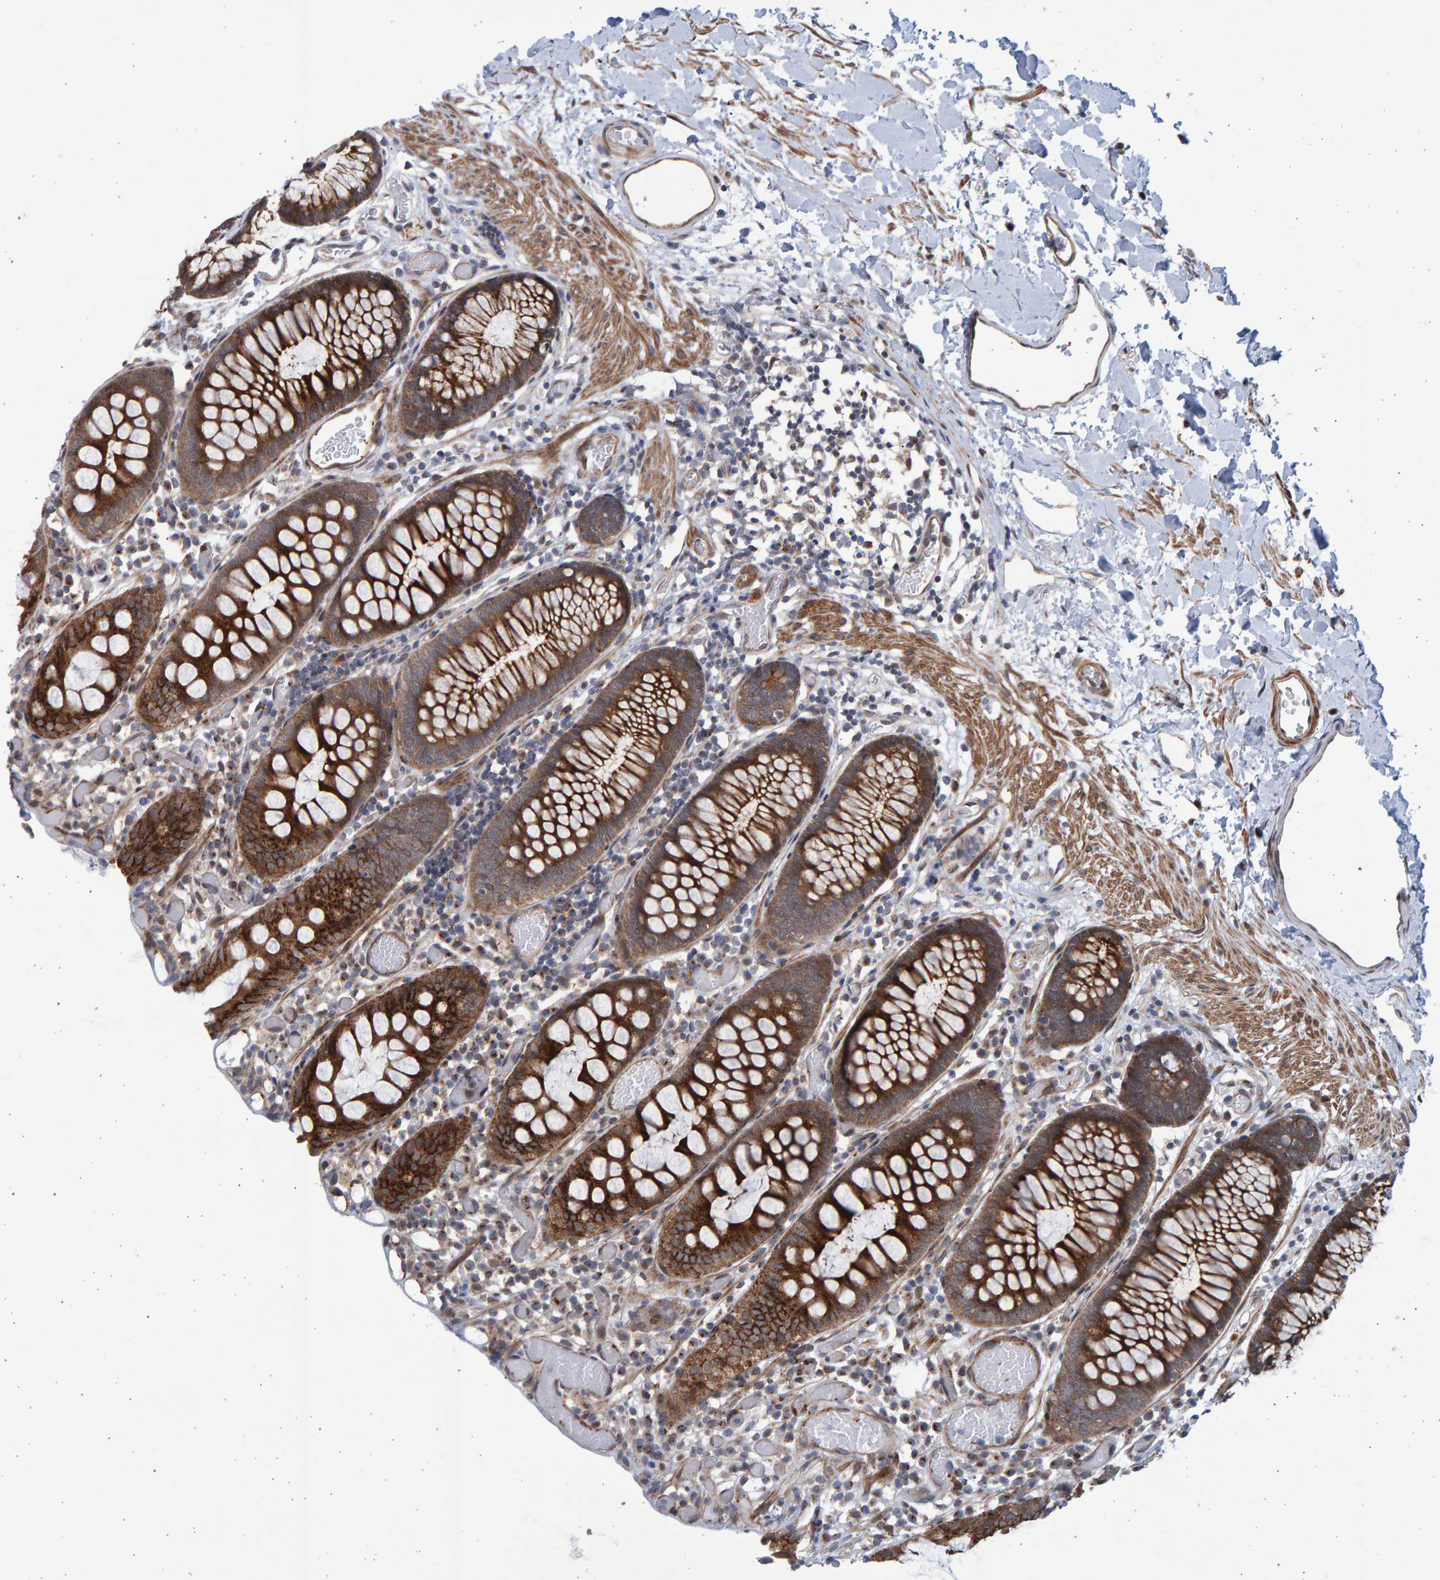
{"staining": {"intensity": "strong", "quantity": ">75%", "location": "cytoplasmic/membranous"}, "tissue": "colon", "cell_type": "Endothelial cells", "image_type": "normal", "snomed": [{"axis": "morphology", "description": "Normal tissue, NOS"}, {"axis": "topography", "description": "Colon"}], "caption": "This is a photomicrograph of immunohistochemistry staining of benign colon, which shows strong positivity in the cytoplasmic/membranous of endothelial cells.", "gene": "LRBA", "patient": {"sex": "male", "age": 14}}